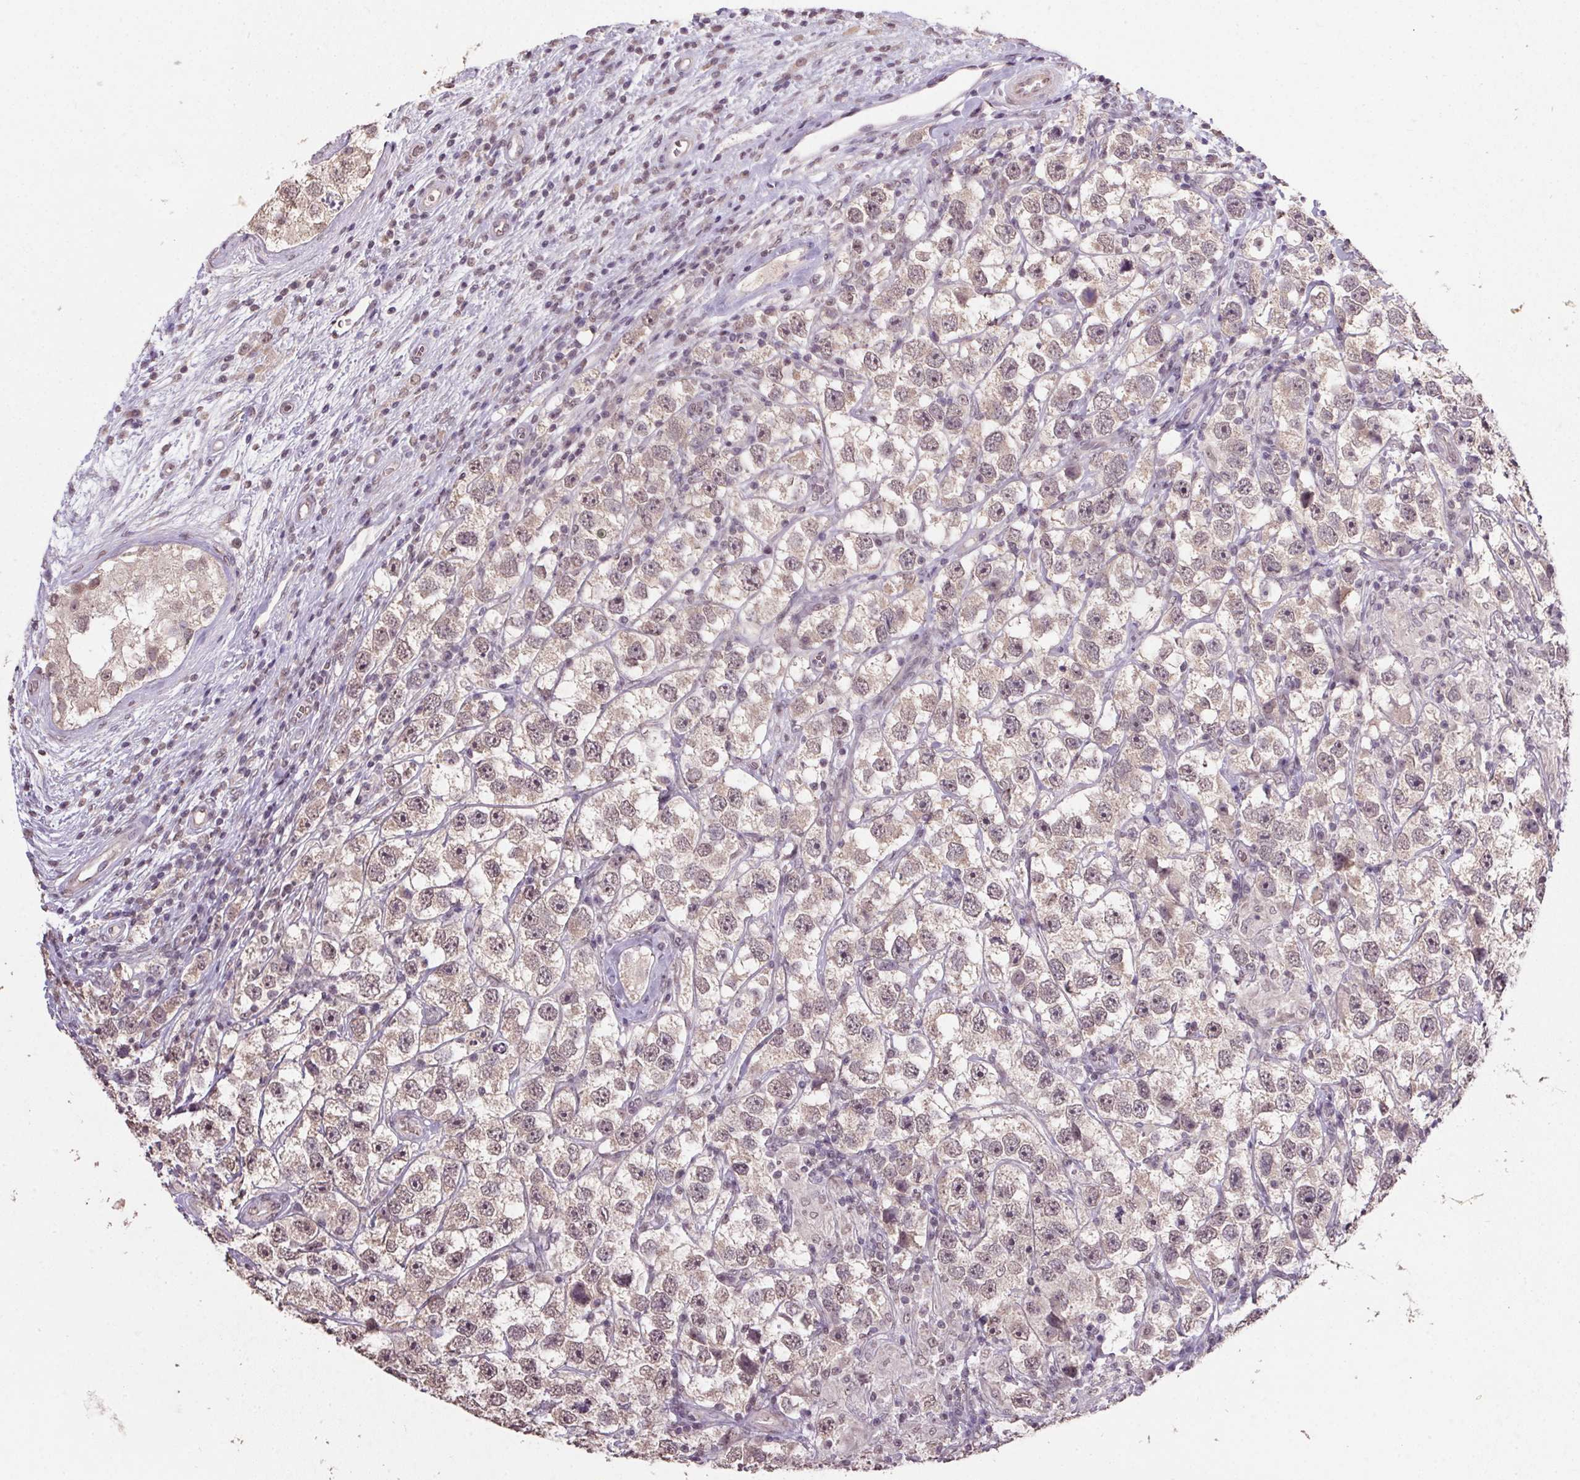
{"staining": {"intensity": "weak", "quantity": "25%-75%", "location": "cytoplasmic/membranous,nuclear"}, "tissue": "testis cancer", "cell_type": "Tumor cells", "image_type": "cancer", "snomed": [{"axis": "morphology", "description": "Seminoma, NOS"}, {"axis": "topography", "description": "Testis"}], "caption": "A histopathology image showing weak cytoplasmic/membranous and nuclear expression in approximately 25%-75% of tumor cells in seminoma (testis), as visualized by brown immunohistochemical staining.", "gene": "PPP4R4", "patient": {"sex": "male", "age": 26}}